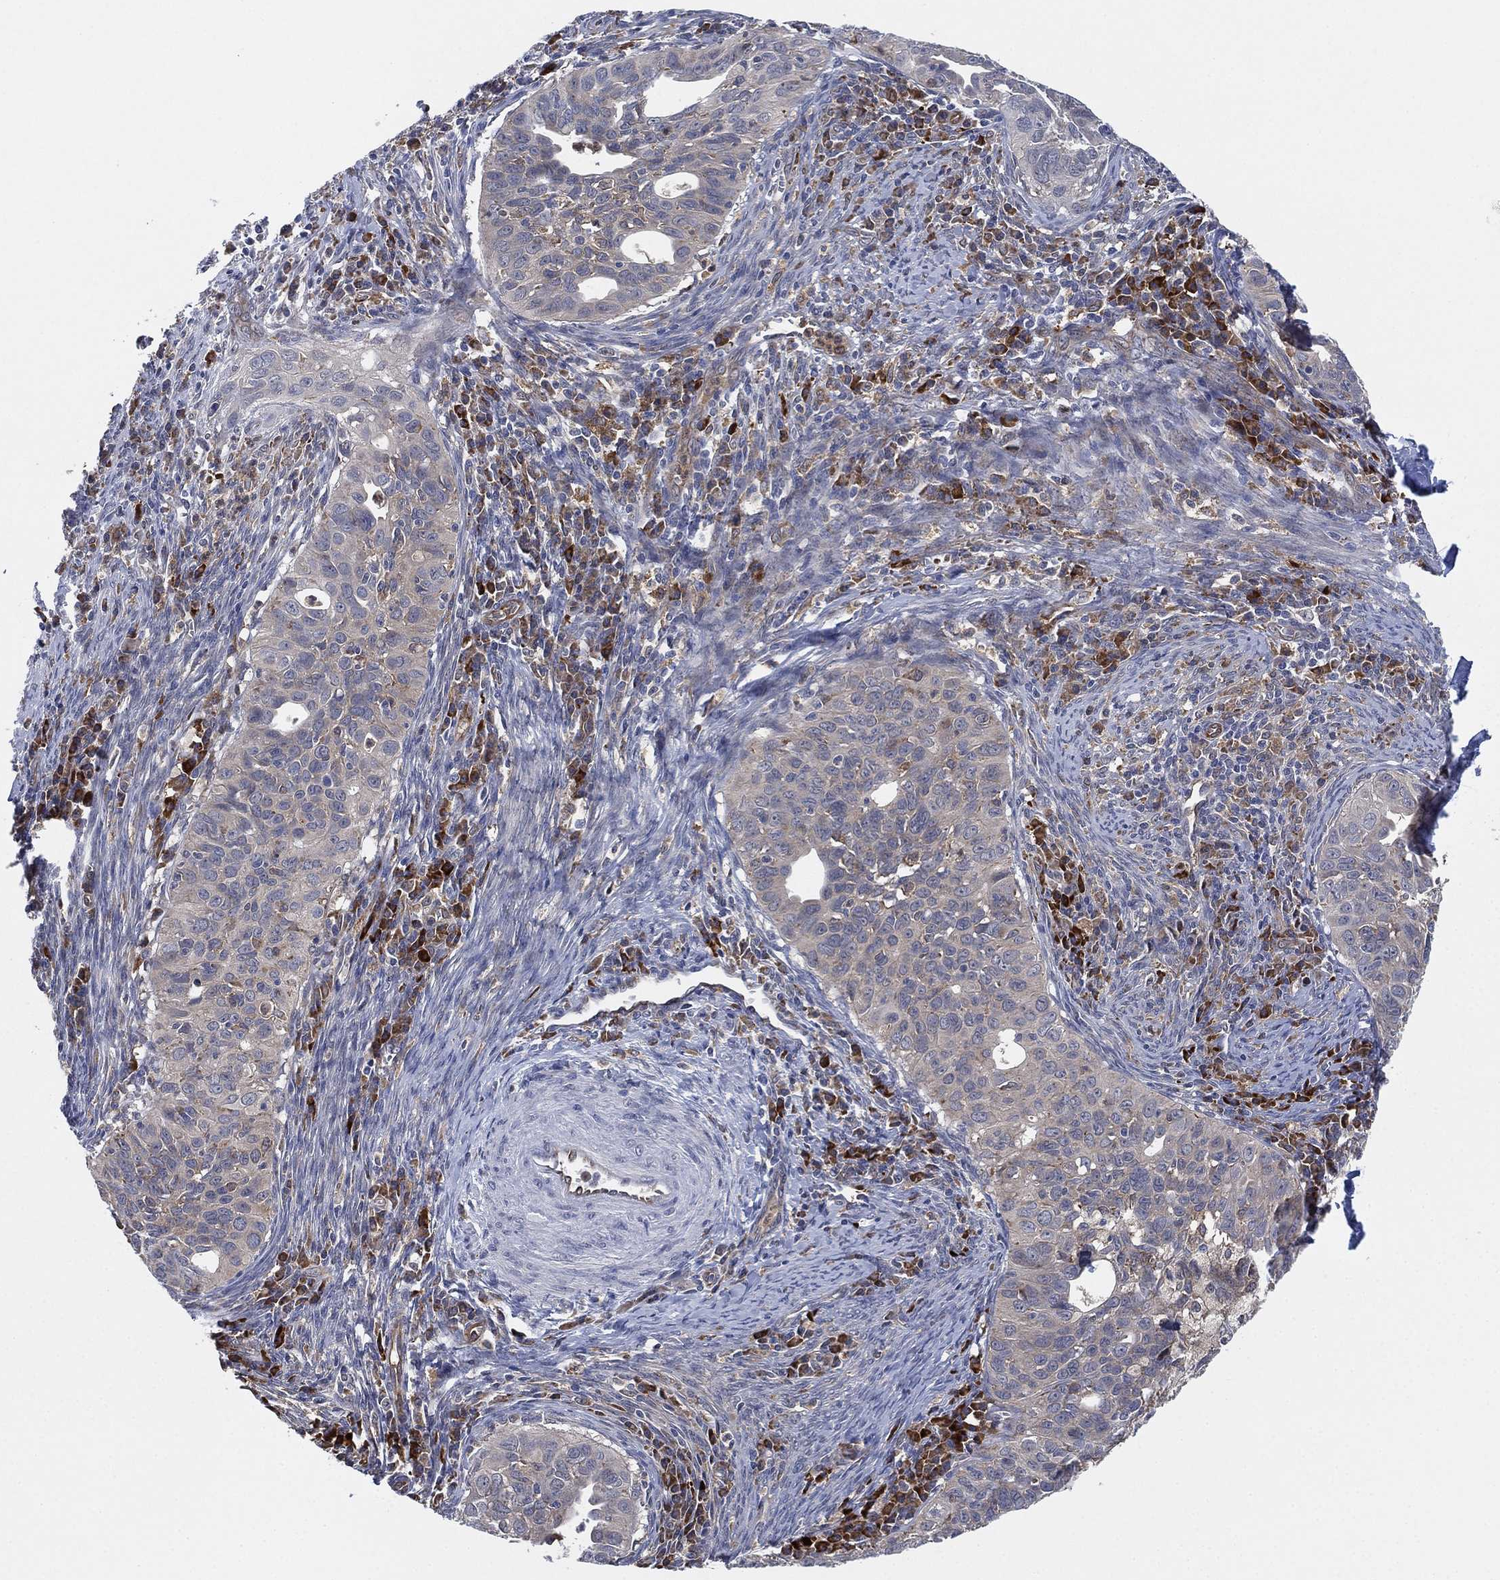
{"staining": {"intensity": "negative", "quantity": "none", "location": "none"}, "tissue": "cervical cancer", "cell_type": "Tumor cells", "image_type": "cancer", "snomed": [{"axis": "morphology", "description": "Squamous cell carcinoma, NOS"}, {"axis": "topography", "description": "Cervix"}], "caption": "The histopathology image demonstrates no staining of tumor cells in cervical cancer (squamous cell carcinoma). Brightfield microscopy of IHC stained with DAB (brown) and hematoxylin (blue), captured at high magnification.", "gene": "FES", "patient": {"sex": "female", "age": 26}}